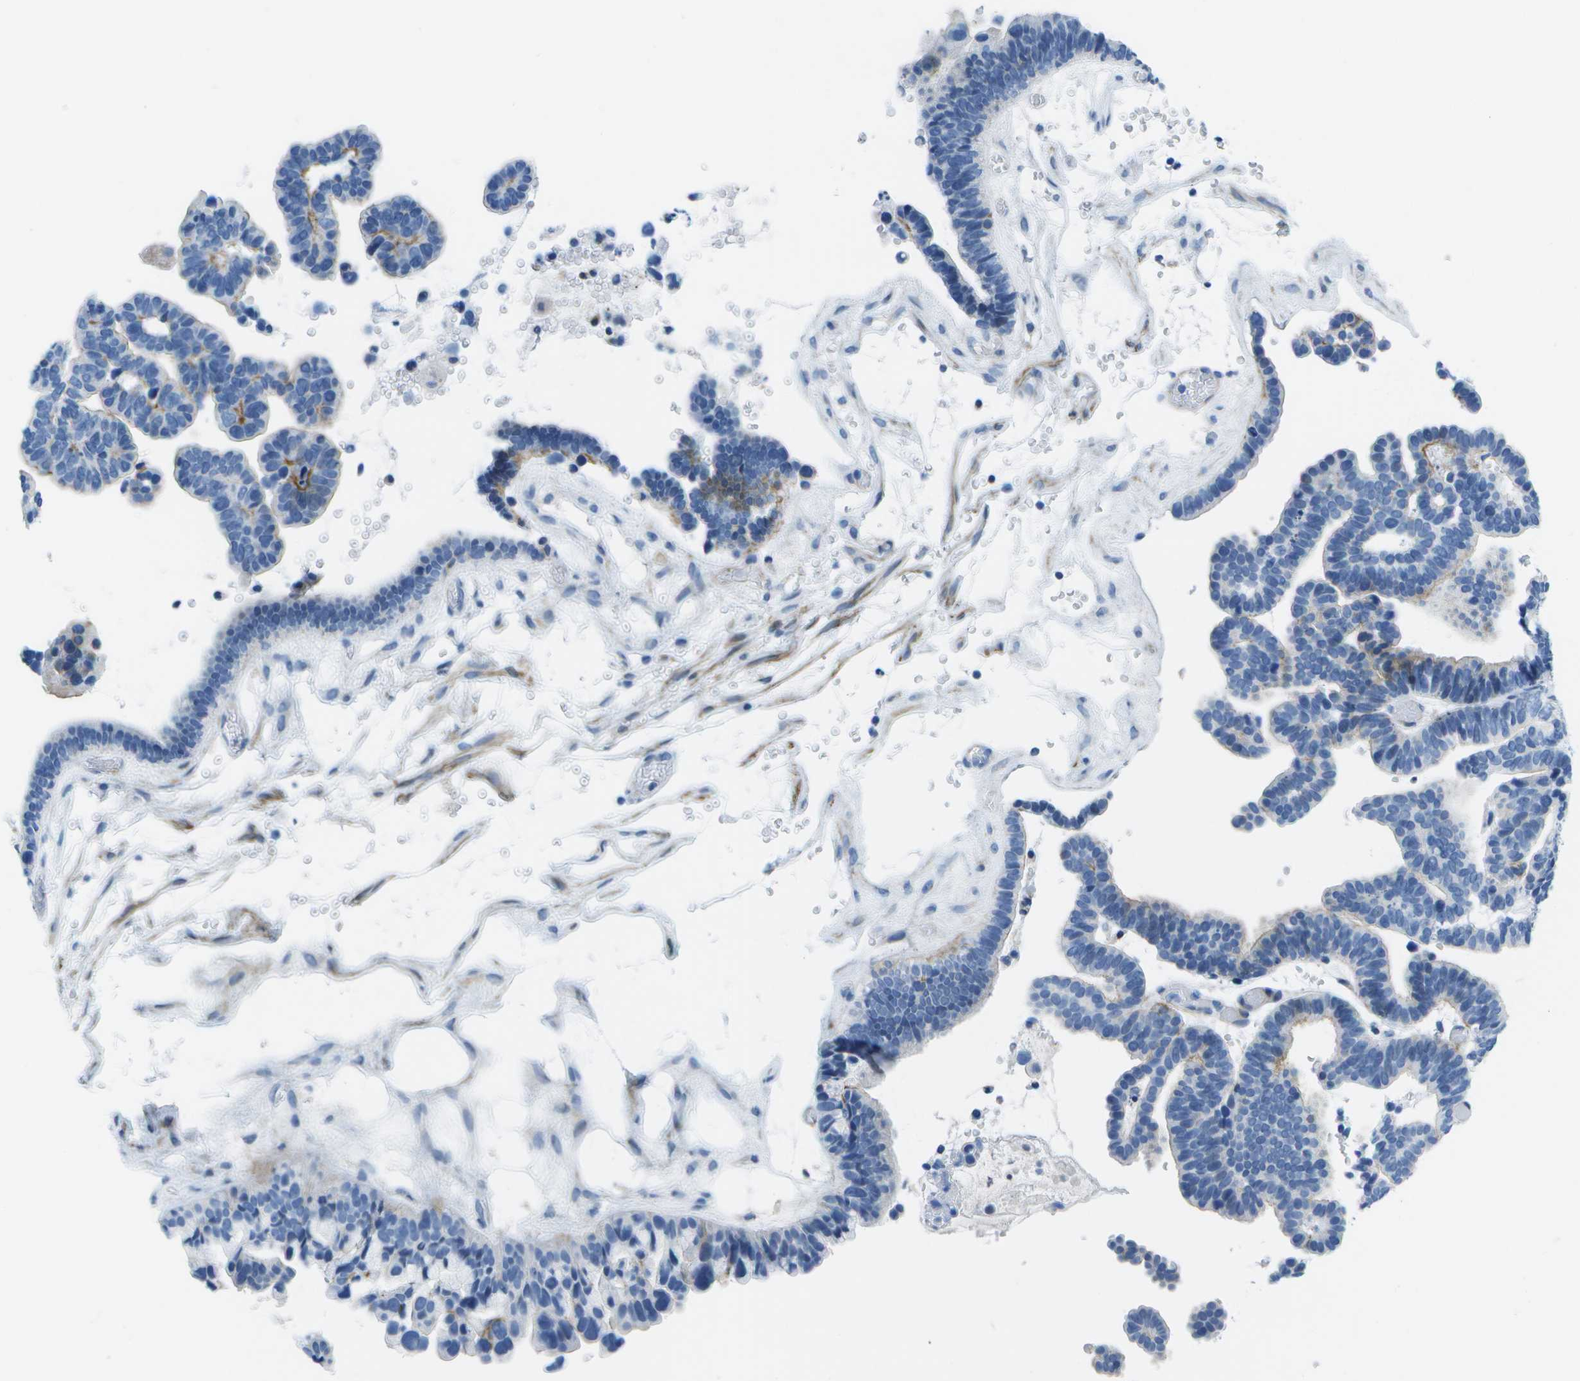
{"staining": {"intensity": "negative", "quantity": "none", "location": "none"}, "tissue": "ovarian cancer", "cell_type": "Tumor cells", "image_type": "cancer", "snomed": [{"axis": "morphology", "description": "Cystadenocarcinoma, serous, NOS"}, {"axis": "topography", "description": "Ovary"}], "caption": "This is a photomicrograph of immunohistochemistry (IHC) staining of ovarian cancer, which shows no expression in tumor cells. (DAB (3,3'-diaminobenzidine) immunohistochemistry (IHC), high magnification).", "gene": "ADGRG6", "patient": {"sex": "female", "age": 56}}